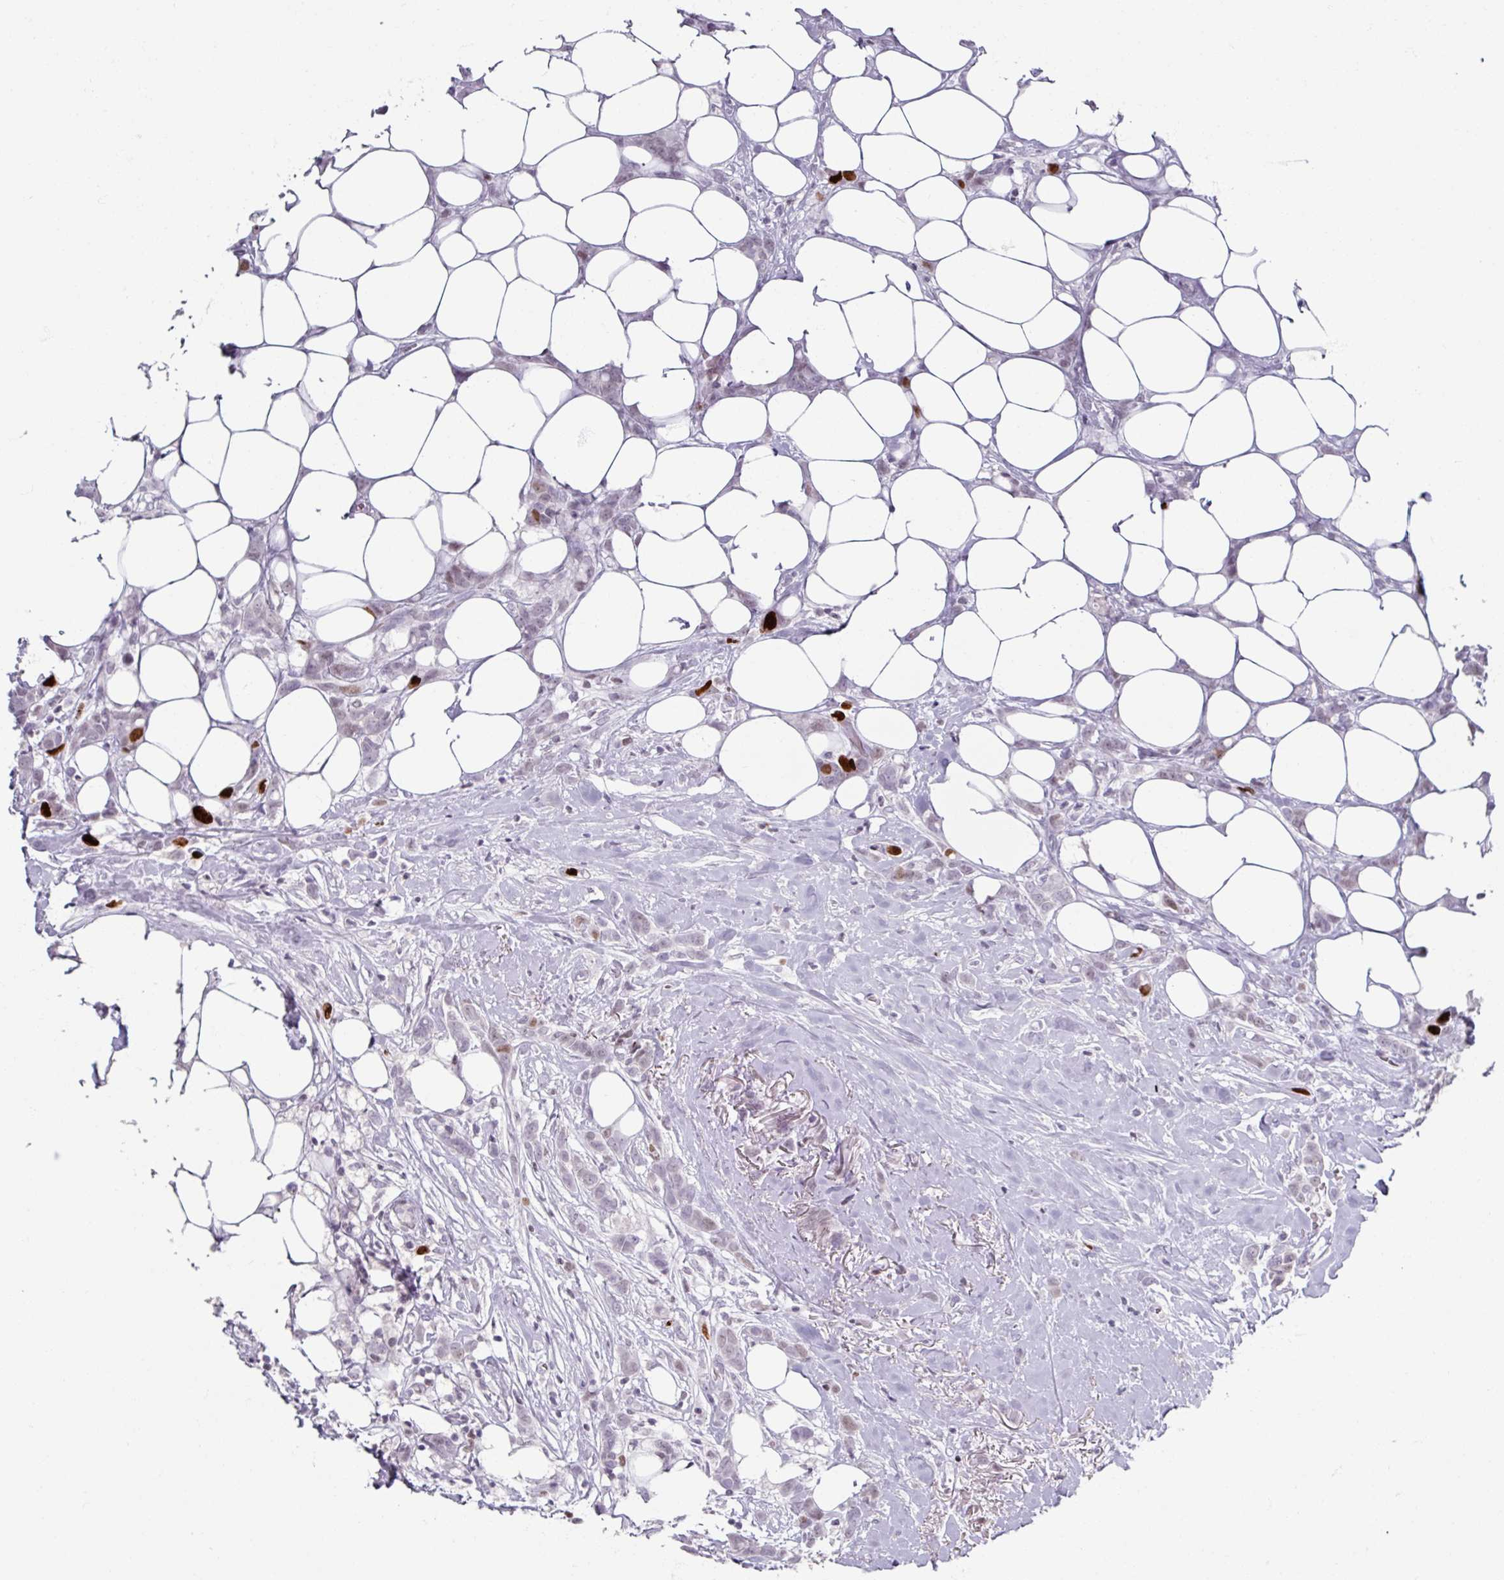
{"staining": {"intensity": "strong", "quantity": "<25%", "location": "nuclear"}, "tissue": "breast cancer", "cell_type": "Tumor cells", "image_type": "cancer", "snomed": [{"axis": "morphology", "description": "Duct carcinoma"}, {"axis": "topography", "description": "Breast"}], "caption": "An image showing strong nuclear positivity in about <25% of tumor cells in infiltrating ductal carcinoma (breast), as visualized by brown immunohistochemical staining.", "gene": "ATAD2", "patient": {"sex": "female", "age": 80}}